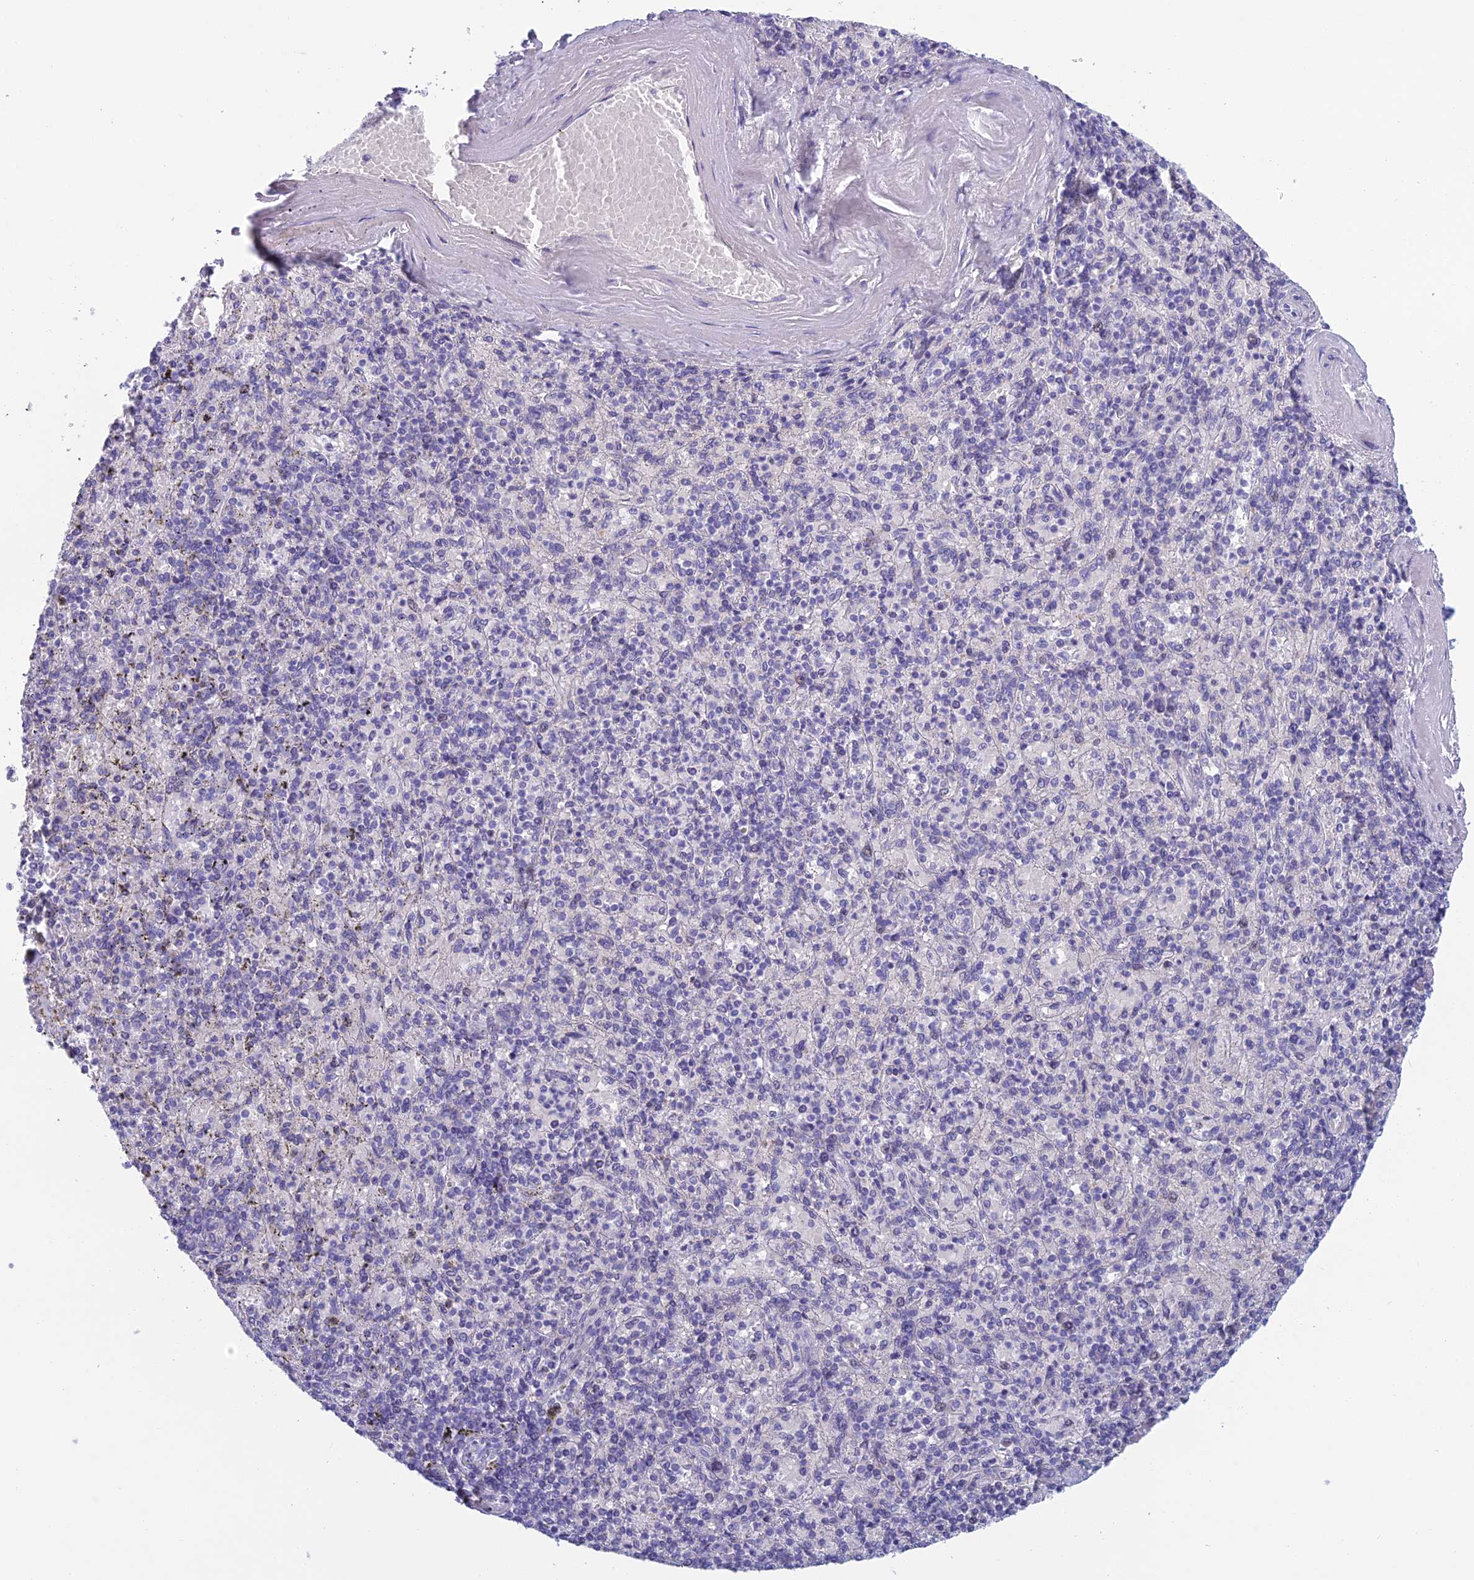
{"staining": {"intensity": "negative", "quantity": "none", "location": "none"}, "tissue": "spleen", "cell_type": "Cells in red pulp", "image_type": "normal", "snomed": [{"axis": "morphology", "description": "Normal tissue, NOS"}, {"axis": "topography", "description": "Spleen"}], "caption": "This is an immunohistochemistry (IHC) photomicrograph of benign human spleen. There is no expression in cells in red pulp.", "gene": "TMEM161B", "patient": {"sex": "male", "age": 82}}